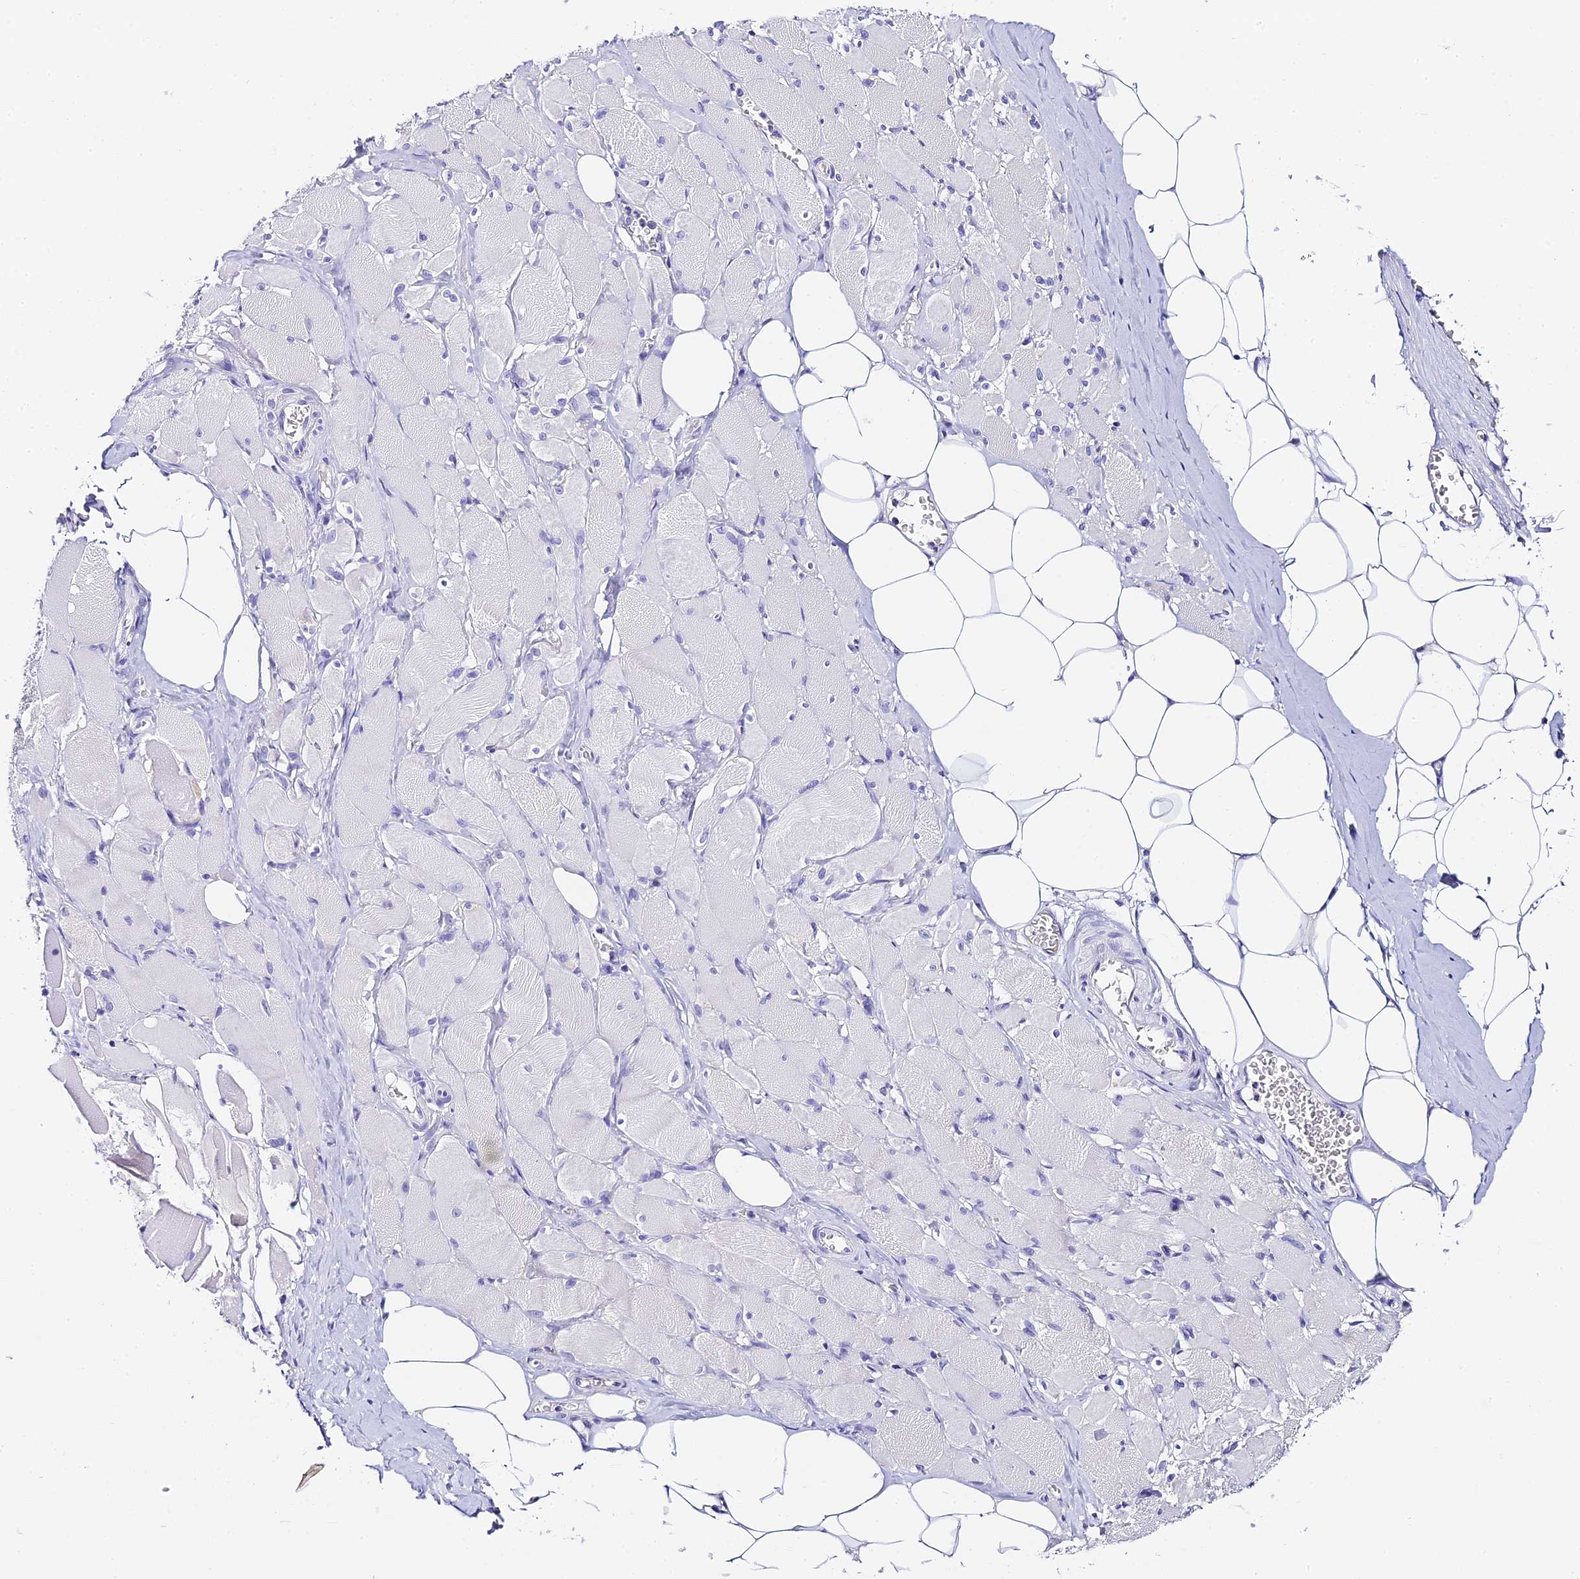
{"staining": {"intensity": "negative", "quantity": "none", "location": "none"}, "tissue": "skeletal muscle", "cell_type": "Myocytes", "image_type": "normal", "snomed": [{"axis": "morphology", "description": "Normal tissue, NOS"}, {"axis": "morphology", "description": "Basal cell carcinoma"}, {"axis": "topography", "description": "Skeletal muscle"}], "caption": "High magnification brightfield microscopy of normal skeletal muscle stained with DAB (3,3'-diaminobenzidine) (brown) and counterstained with hematoxylin (blue): myocytes show no significant positivity.", "gene": "C12orf29", "patient": {"sex": "female", "age": 64}}